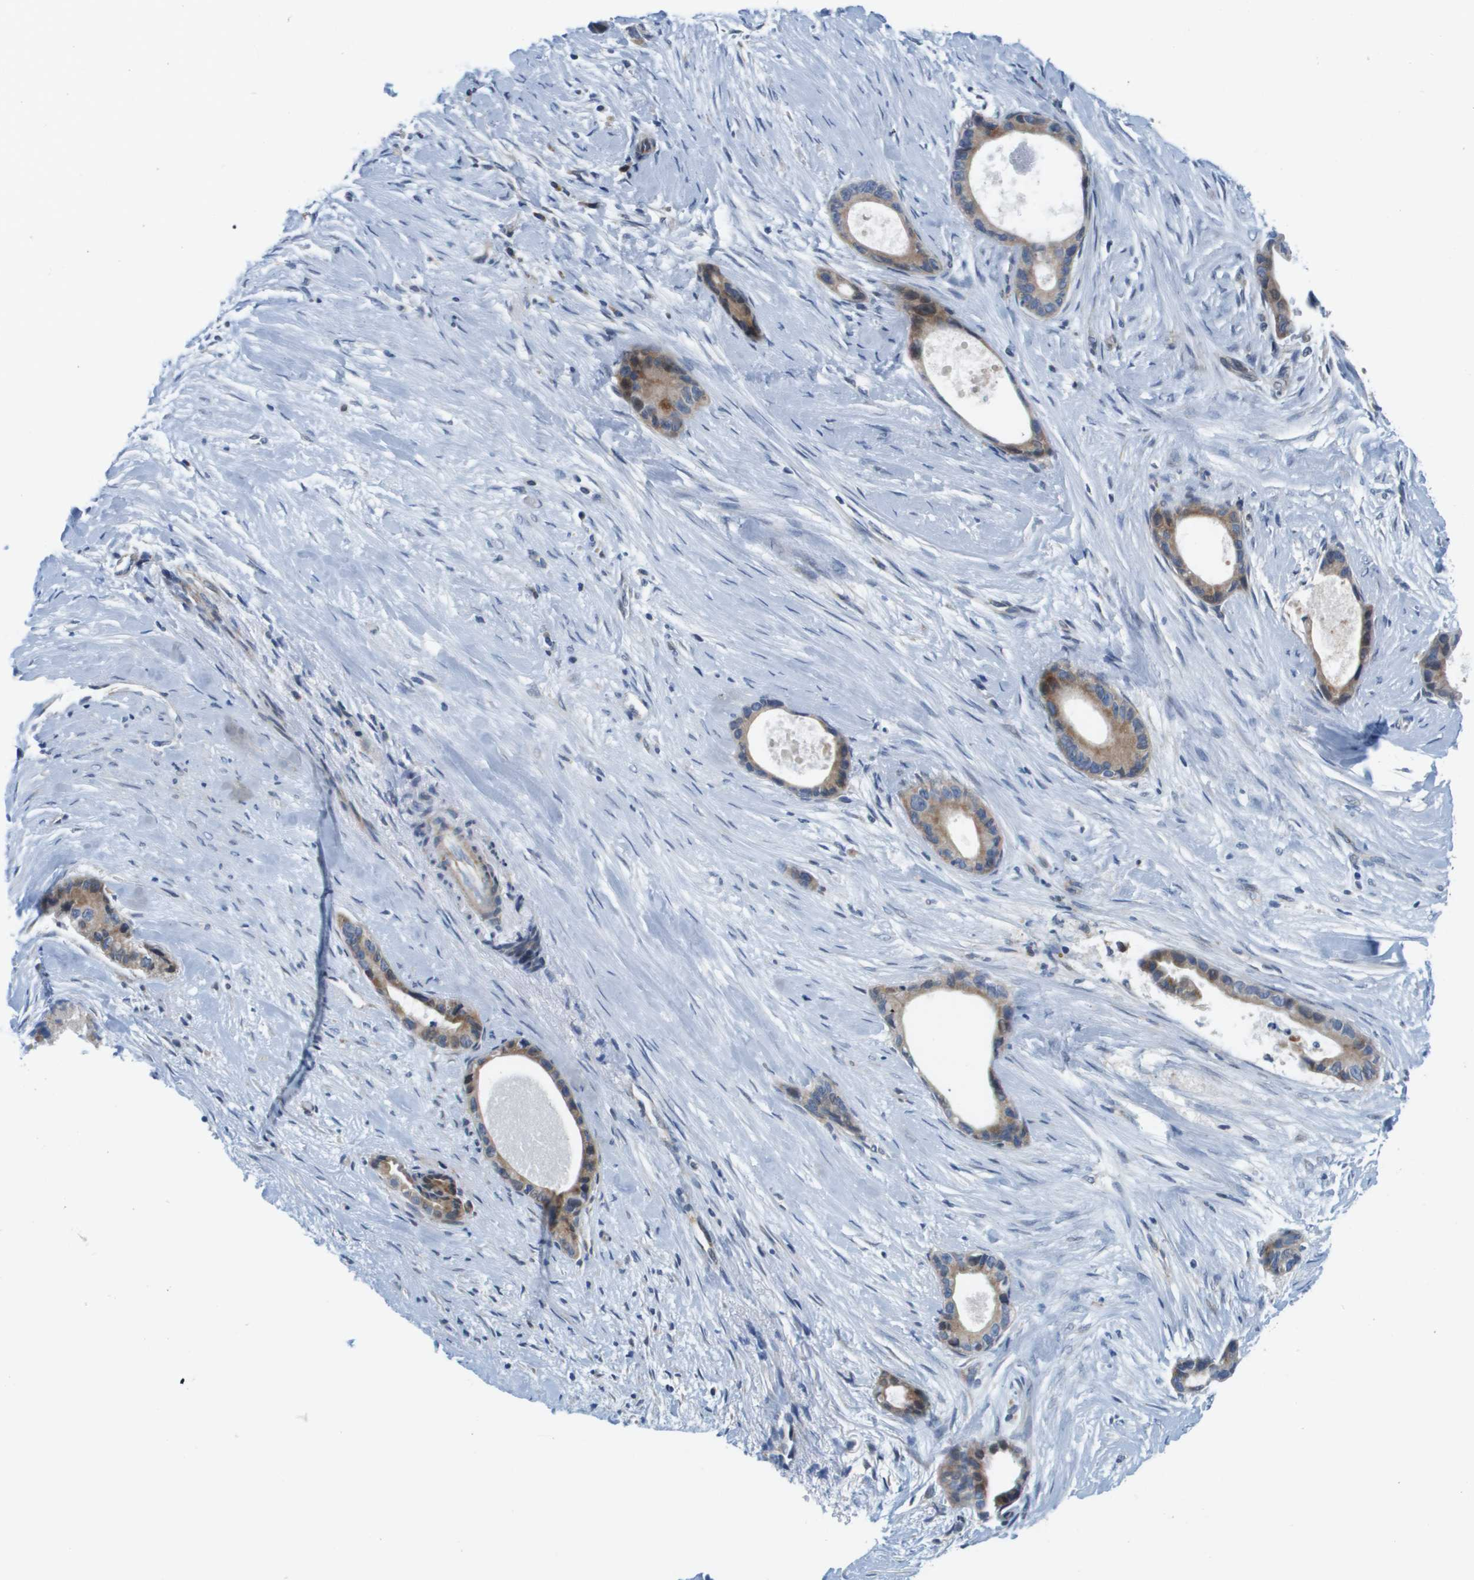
{"staining": {"intensity": "weak", "quantity": "25%-75%", "location": "cytoplasmic/membranous"}, "tissue": "liver cancer", "cell_type": "Tumor cells", "image_type": "cancer", "snomed": [{"axis": "morphology", "description": "Cholangiocarcinoma"}, {"axis": "topography", "description": "Liver"}], "caption": "A high-resolution image shows IHC staining of cholangiocarcinoma (liver), which shows weak cytoplasmic/membranous positivity in about 25%-75% of tumor cells.", "gene": "KRT23", "patient": {"sex": "female", "age": 55}}